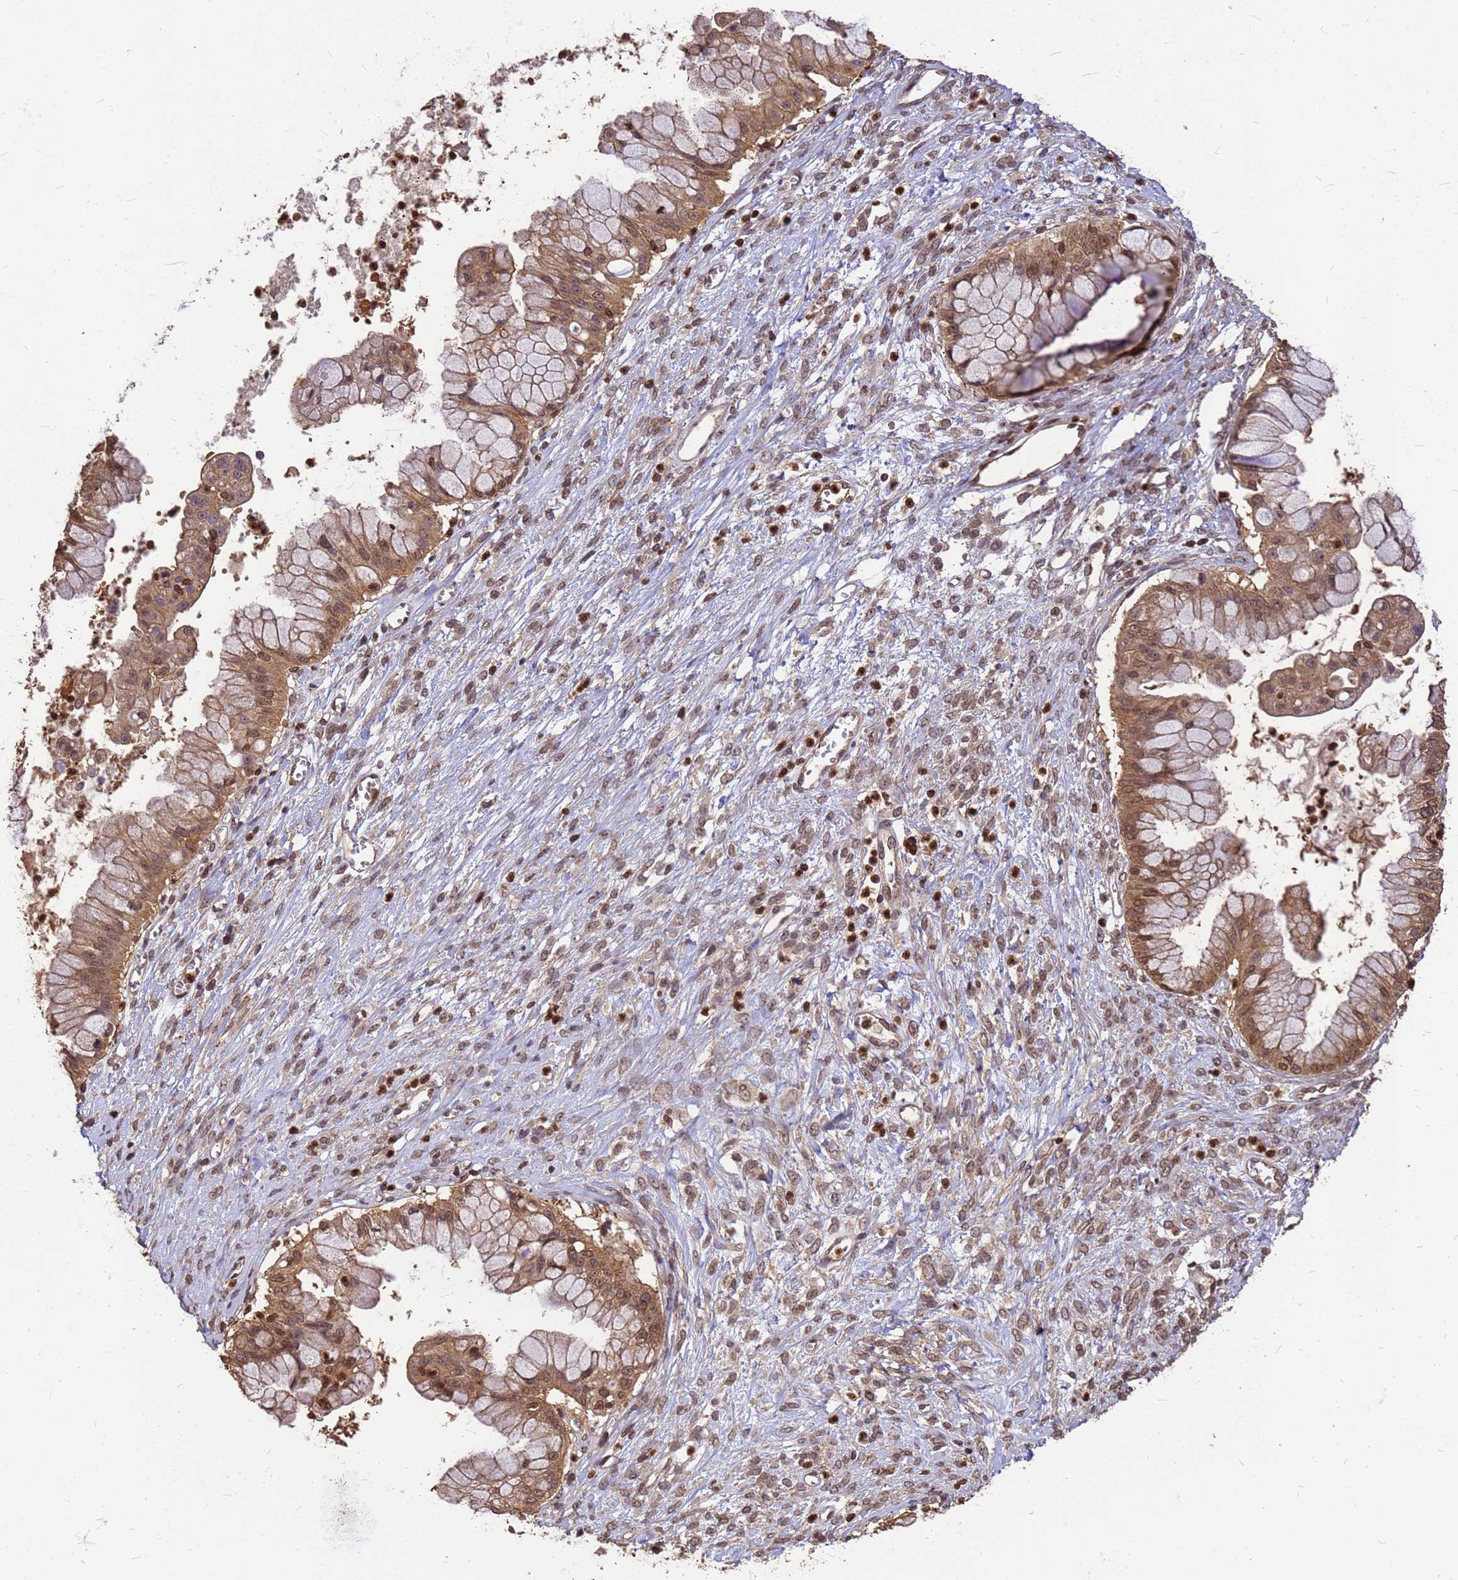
{"staining": {"intensity": "moderate", "quantity": ">75%", "location": "cytoplasmic/membranous,nuclear"}, "tissue": "ovarian cancer", "cell_type": "Tumor cells", "image_type": "cancer", "snomed": [{"axis": "morphology", "description": "Cystadenocarcinoma, mucinous, NOS"}, {"axis": "topography", "description": "Ovary"}], "caption": "The photomicrograph exhibits staining of ovarian mucinous cystadenocarcinoma, revealing moderate cytoplasmic/membranous and nuclear protein staining (brown color) within tumor cells. (brown staining indicates protein expression, while blue staining denotes nuclei).", "gene": "C1orf35", "patient": {"sex": "female", "age": 70}}